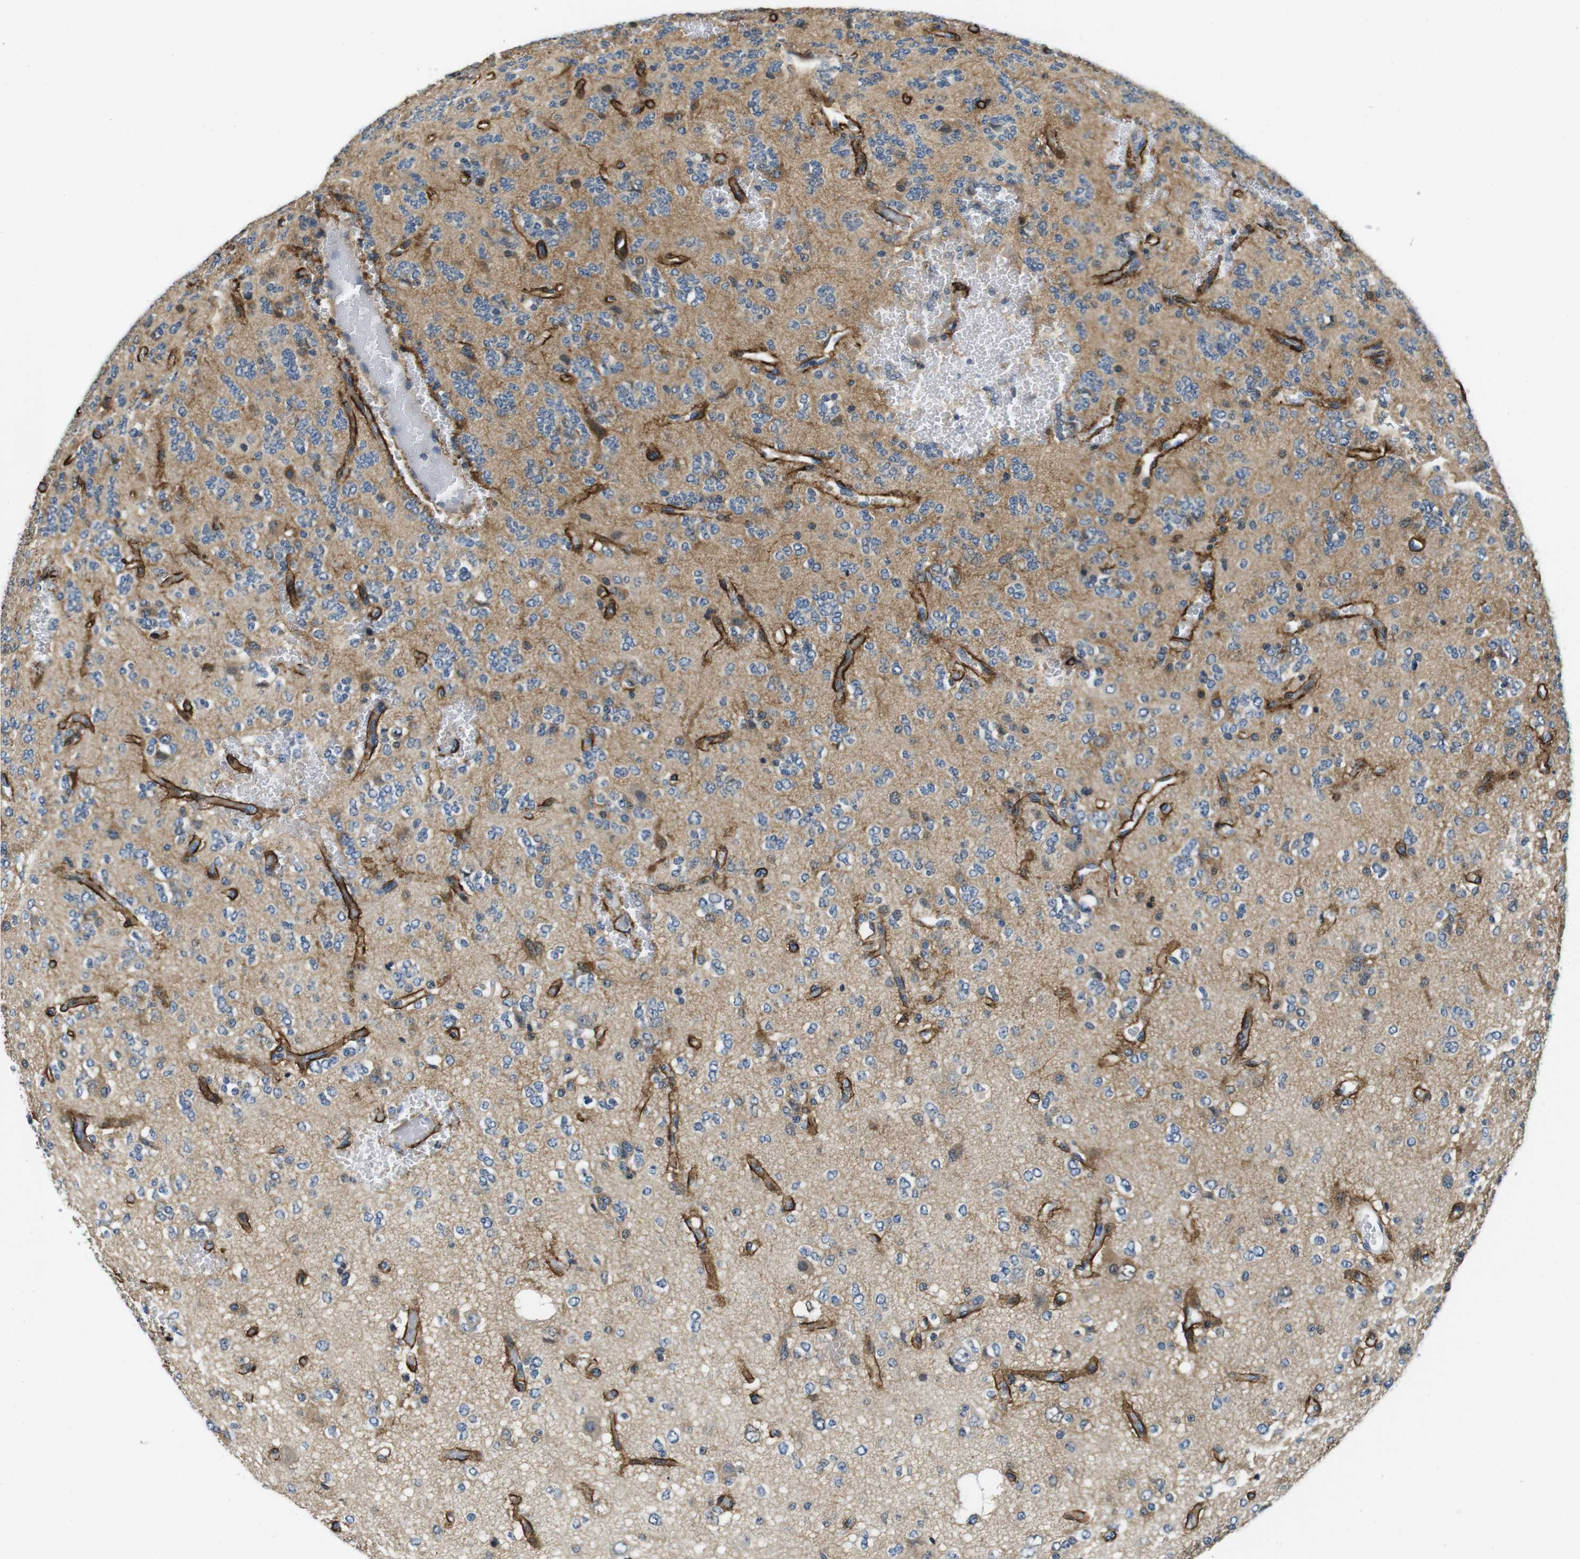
{"staining": {"intensity": "weak", "quantity": "25%-75%", "location": "cytoplasmic/membranous"}, "tissue": "glioma", "cell_type": "Tumor cells", "image_type": "cancer", "snomed": [{"axis": "morphology", "description": "Glioma, malignant, Low grade"}, {"axis": "topography", "description": "Brain"}], "caption": "Immunohistochemistry (DAB) staining of glioma exhibits weak cytoplasmic/membranous protein staining in approximately 25%-75% of tumor cells. (DAB IHC, brown staining for protein, blue staining for nuclei).", "gene": "DTNA", "patient": {"sex": "male", "age": 38}}